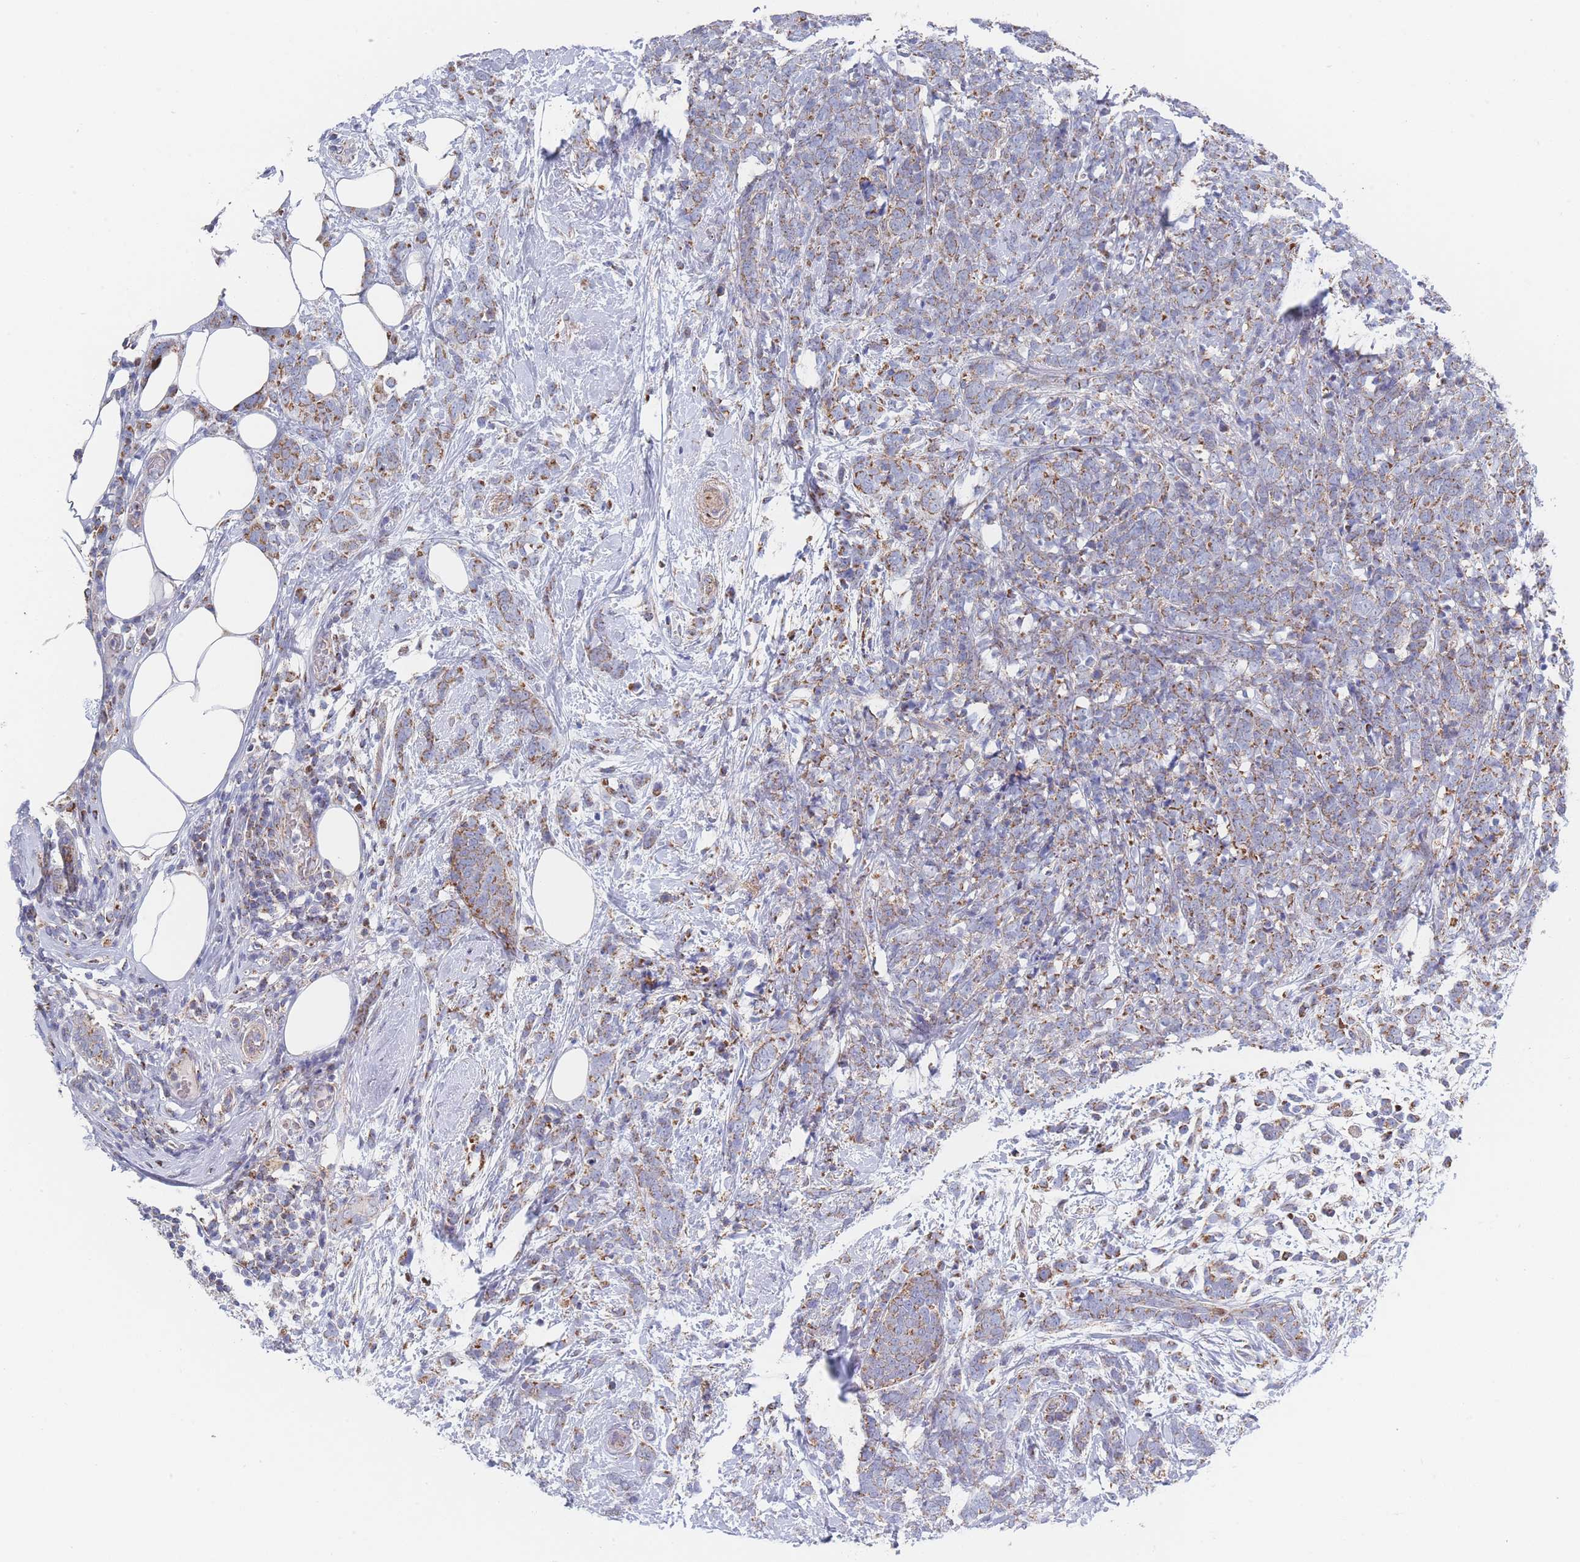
{"staining": {"intensity": "moderate", "quantity": "25%-75%", "location": "cytoplasmic/membranous"}, "tissue": "breast cancer", "cell_type": "Tumor cells", "image_type": "cancer", "snomed": [{"axis": "morphology", "description": "Lobular carcinoma"}, {"axis": "topography", "description": "Breast"}], "caption": "Brown immunohistochemical staining in human breast lobular carcinoma shows moderate cytoplasmic/membranous positivity in about 25%-75% of tumor cells.", "gene": "IKZF4", "patient": {"sex": "female", "age": 58}}